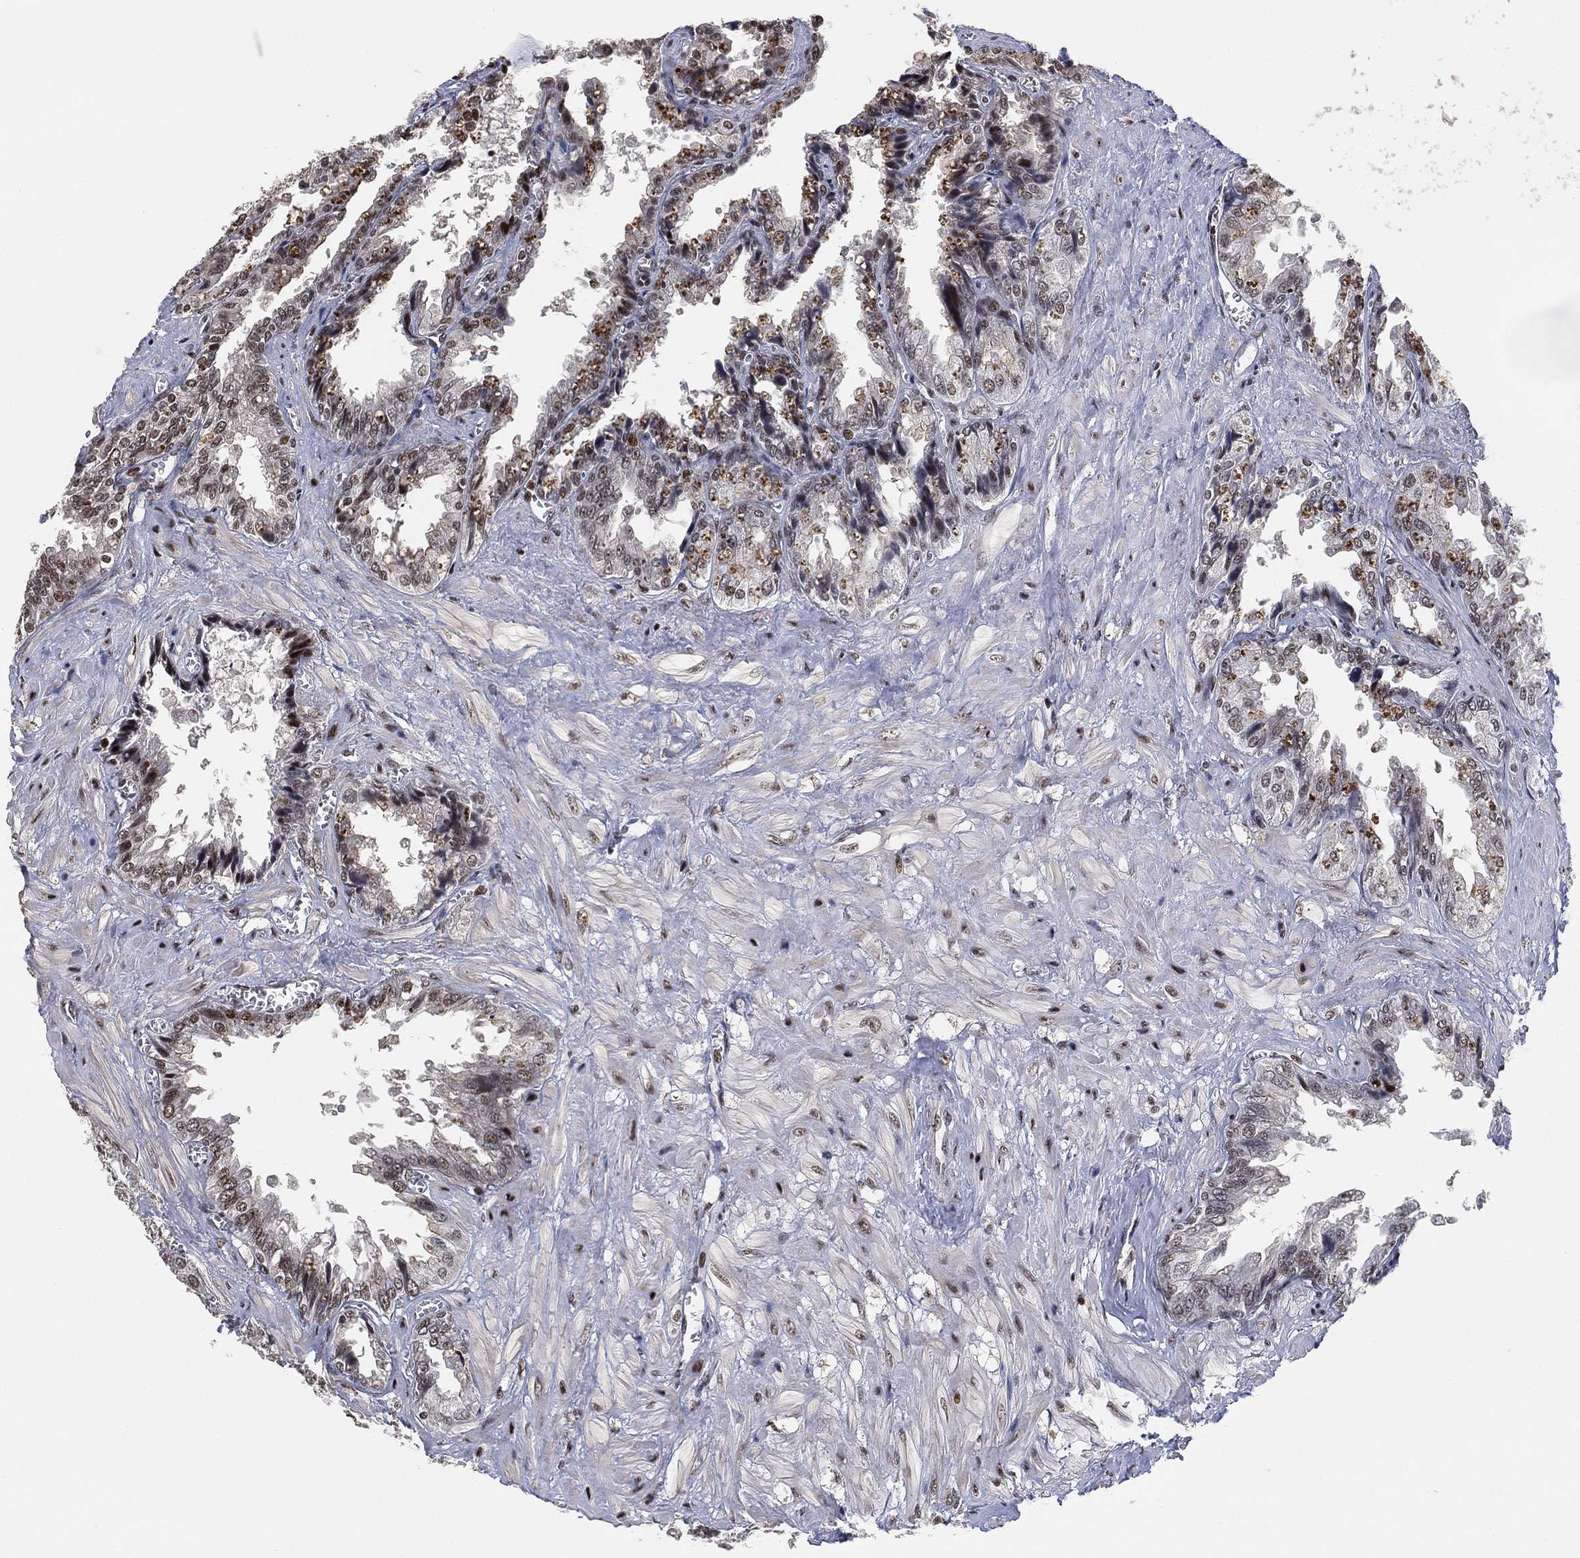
{"staining": {"intensity": "moderate", "quantity": "25%-75%", "location": "nuclear"}, "tissue": "seminal vesicle", "cell_type": "Glandular cells", "image_type": "normal", "snomed": [{"axis": "morphology", "description": "Normal tissue, NOS"}, {"axis": "topography", "description": "Seminal veicle"}], "caption": "There is medium levels of moderate nuclear positivity in glandular cells of benign seminal vesicle, as demonstrated by immunohistochemical staining (brown color).", "gene": "ZSCAN30", "patient": {"sex": "male", "age": 67}}